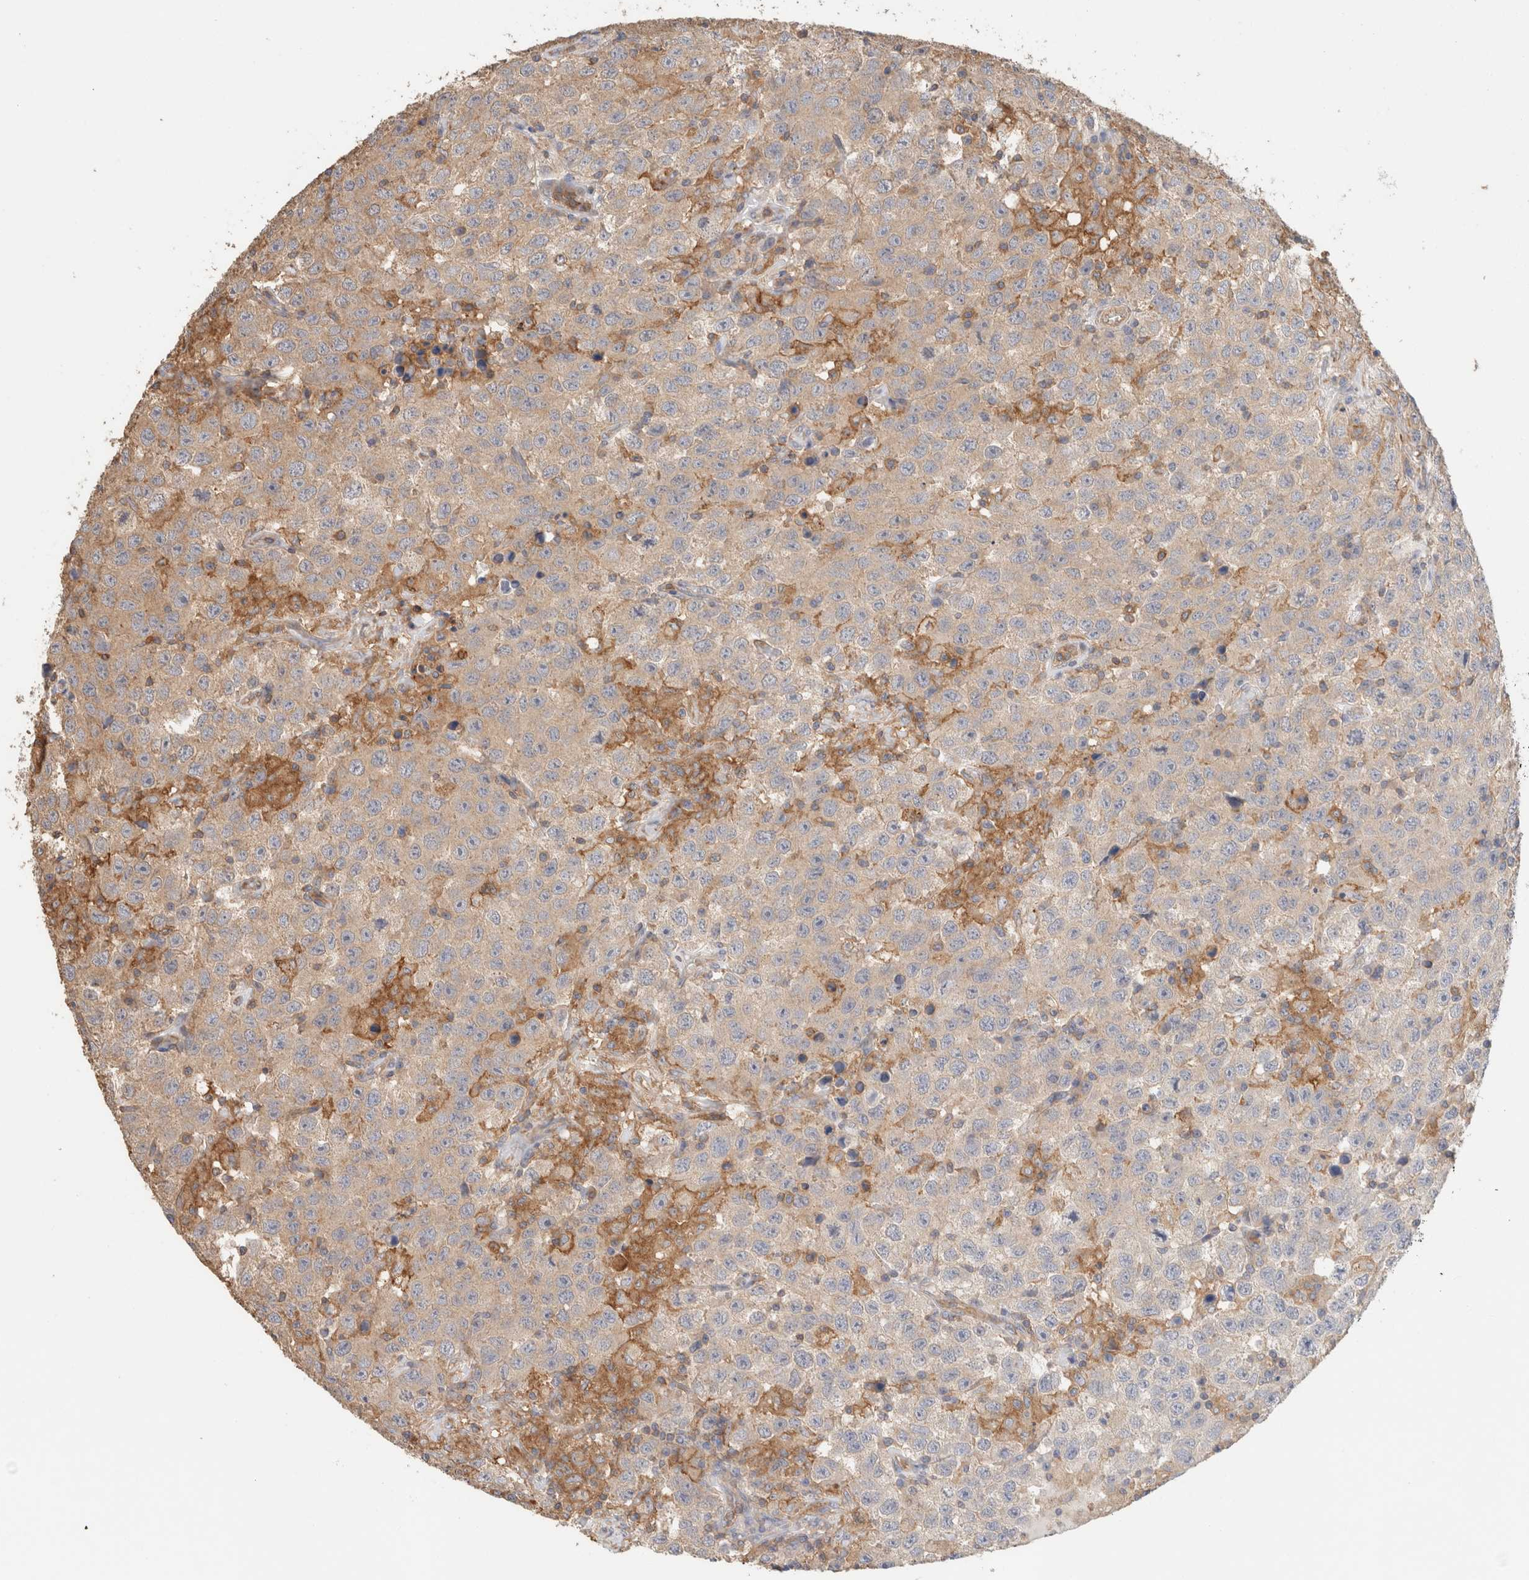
{"staining": {"intensity": "weak", "quantity": ">75%", "location": "cytoplasmic/membranous"}, "tissue": "testis cancer", "cell_type": "Tumor cells", "image_type": "cancer", "snomed": [{"axis": "morphology", "description": "Seminoma, NOS"}, {"axis": "topography", "description": "Testis"}], "caption": "This is a photomicrograph of IHC staining of testis cancer (seminoma), which shows weak positivity in the cytoplasmic/membranous of tumor cells.", "gene": "CFAP418", "patient": {"sex": "male", "age": 41}}